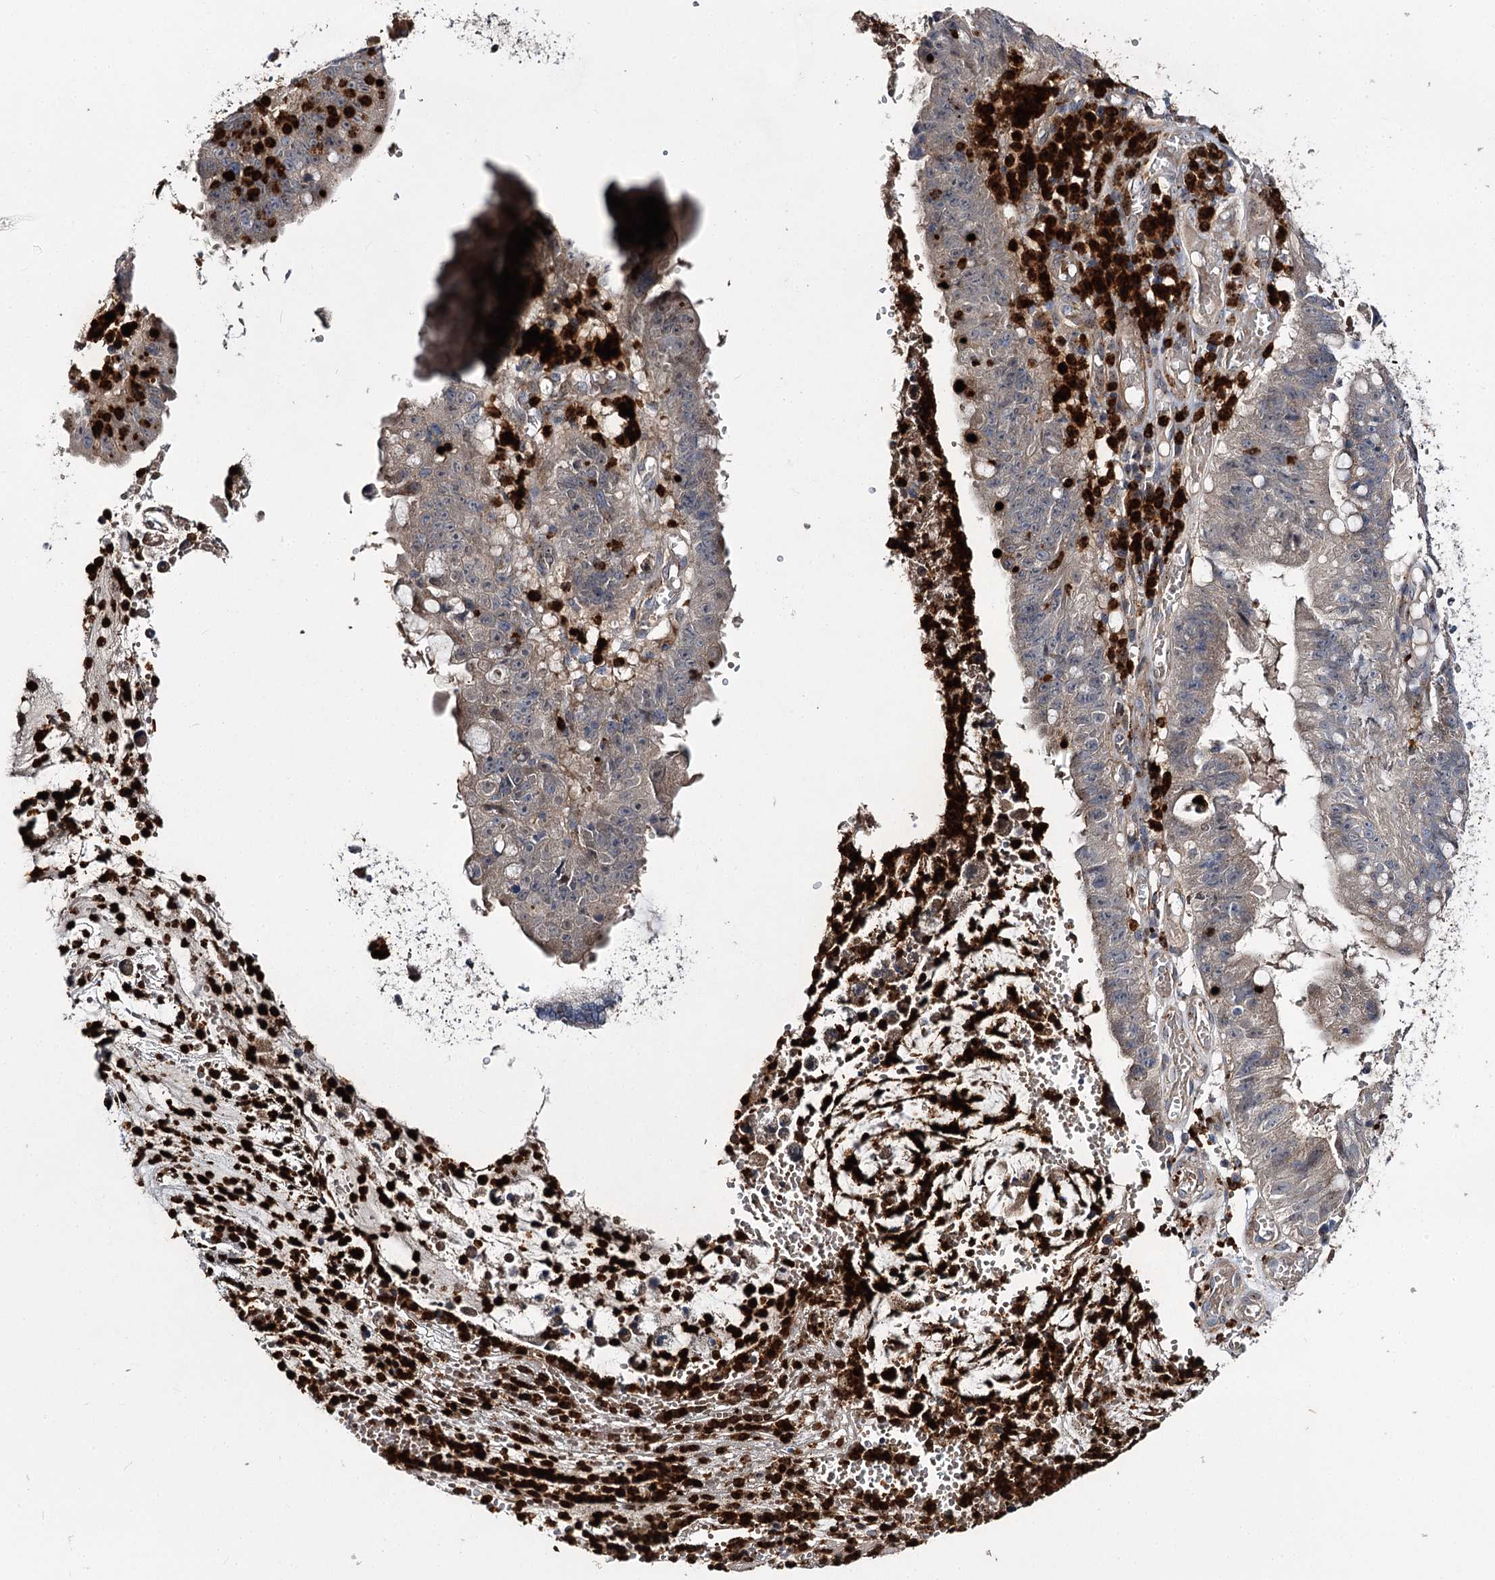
{"staining": {"intensity": "weak", "quantity": "25%-75%", "location": "cytoplasmic/membranous"}, "tissue": "stomach cancer", "cell_type": "Tumor cells", "image_type": "cancer", "snomed": [{"axis": "morphology", "description": "Adenocarcinoma, NOS"}, {"axis": "topography", "description": "Stomach"}], "caption": "This micrograph exhibits stomach adenocarcinoma stained with immunohistochemistry to label a protein in brown. The cytoplasmic/membranous of tumor cells show weak positivity for the protein. Nuclei are counter-stained blue.", "gene": "MINDY3", "patient": {"sex": "male", "age": 59}}